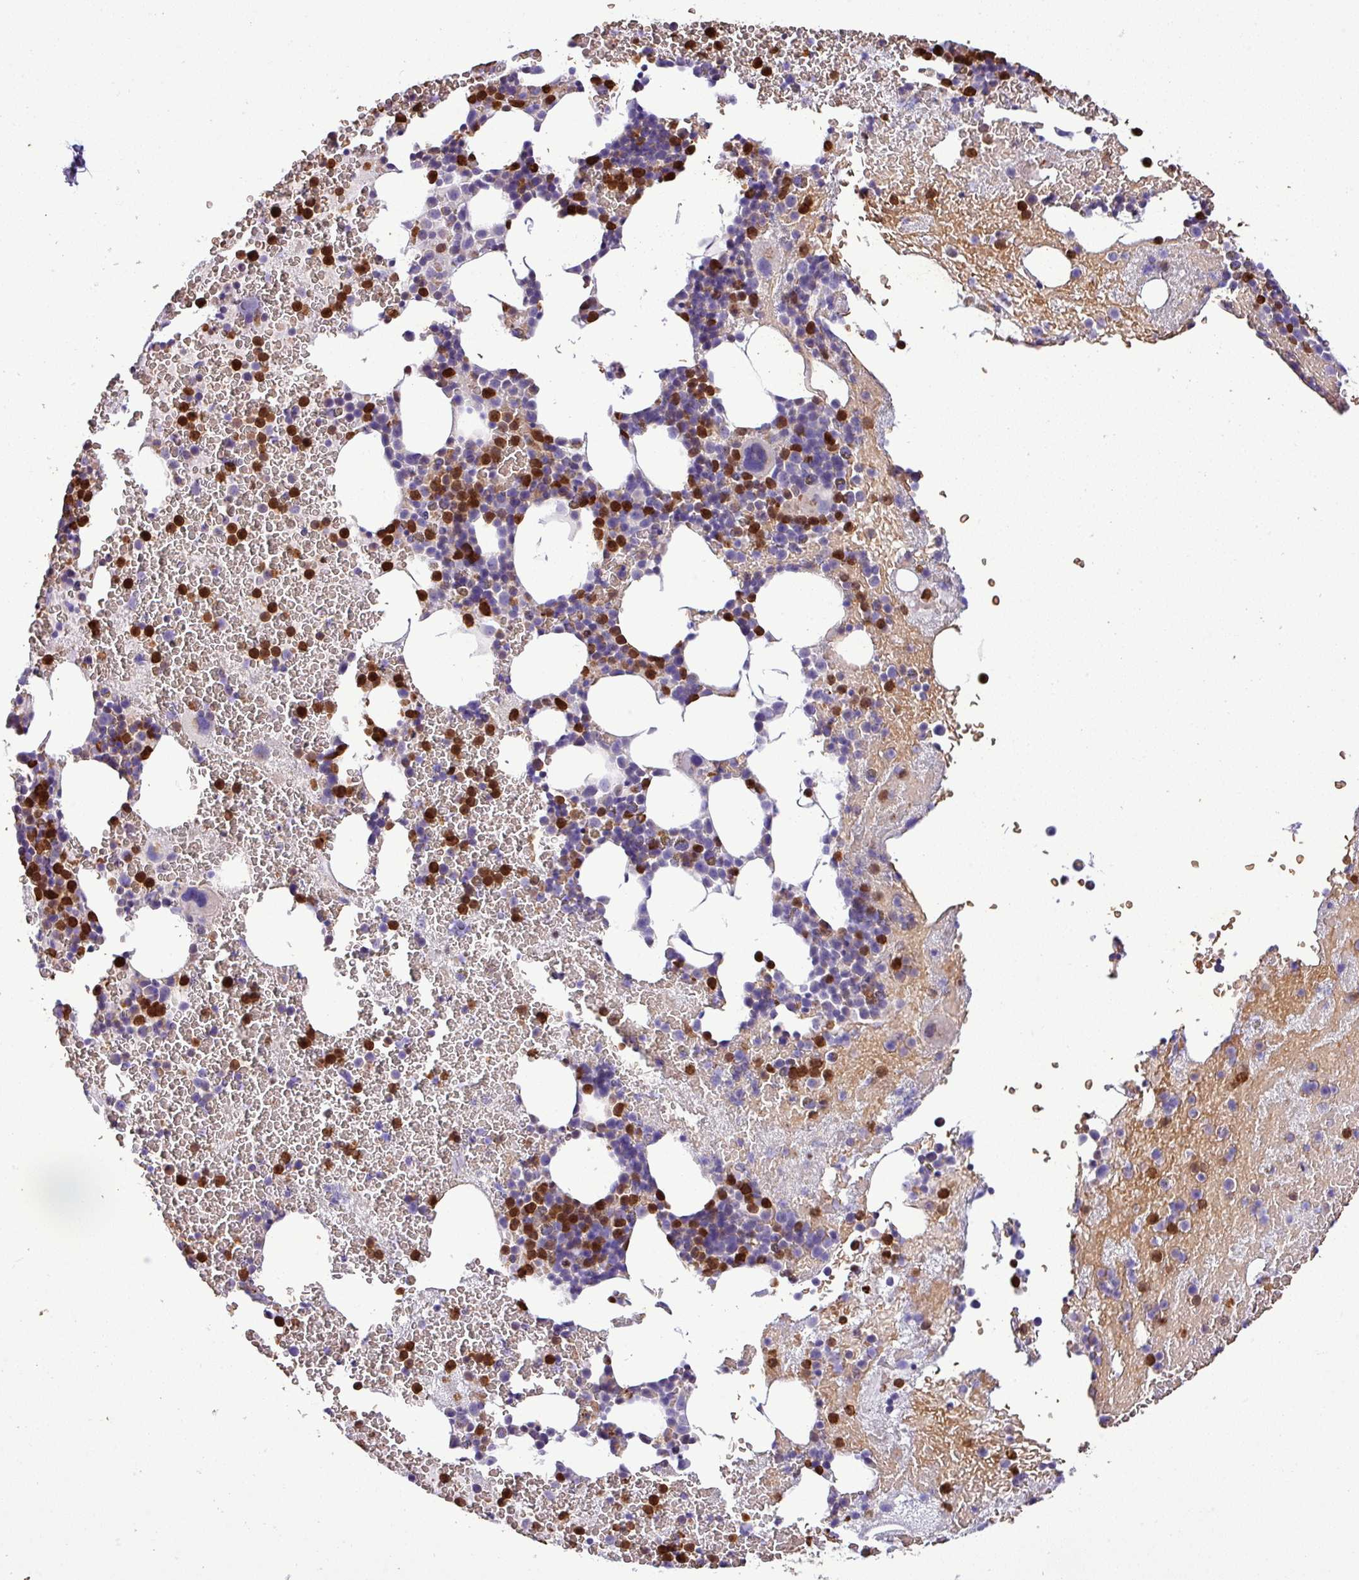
{"staining": {"intensity": "strong", "quantity": "<25%", "location": "cytoplasmic/membranous"}, "tissue": "bone marrow", "cell_type": "Hematopoietic cells", "image_type": "normal", "snomed": [{"axis": "morphology", "description": "Normal tissue, NOS"}, {"axis": "topography", "description": "Bone marrow"}], "caption": "This micrograph shows immunohistochemistry (IHC) staining of normal human bone marrow, with medium strong cytoplasmic/membranous positivity in approximately <25% of hematopoietic cells.", "gene": "MGAT4B", "patient": {"sex": "male", "age": 26}}